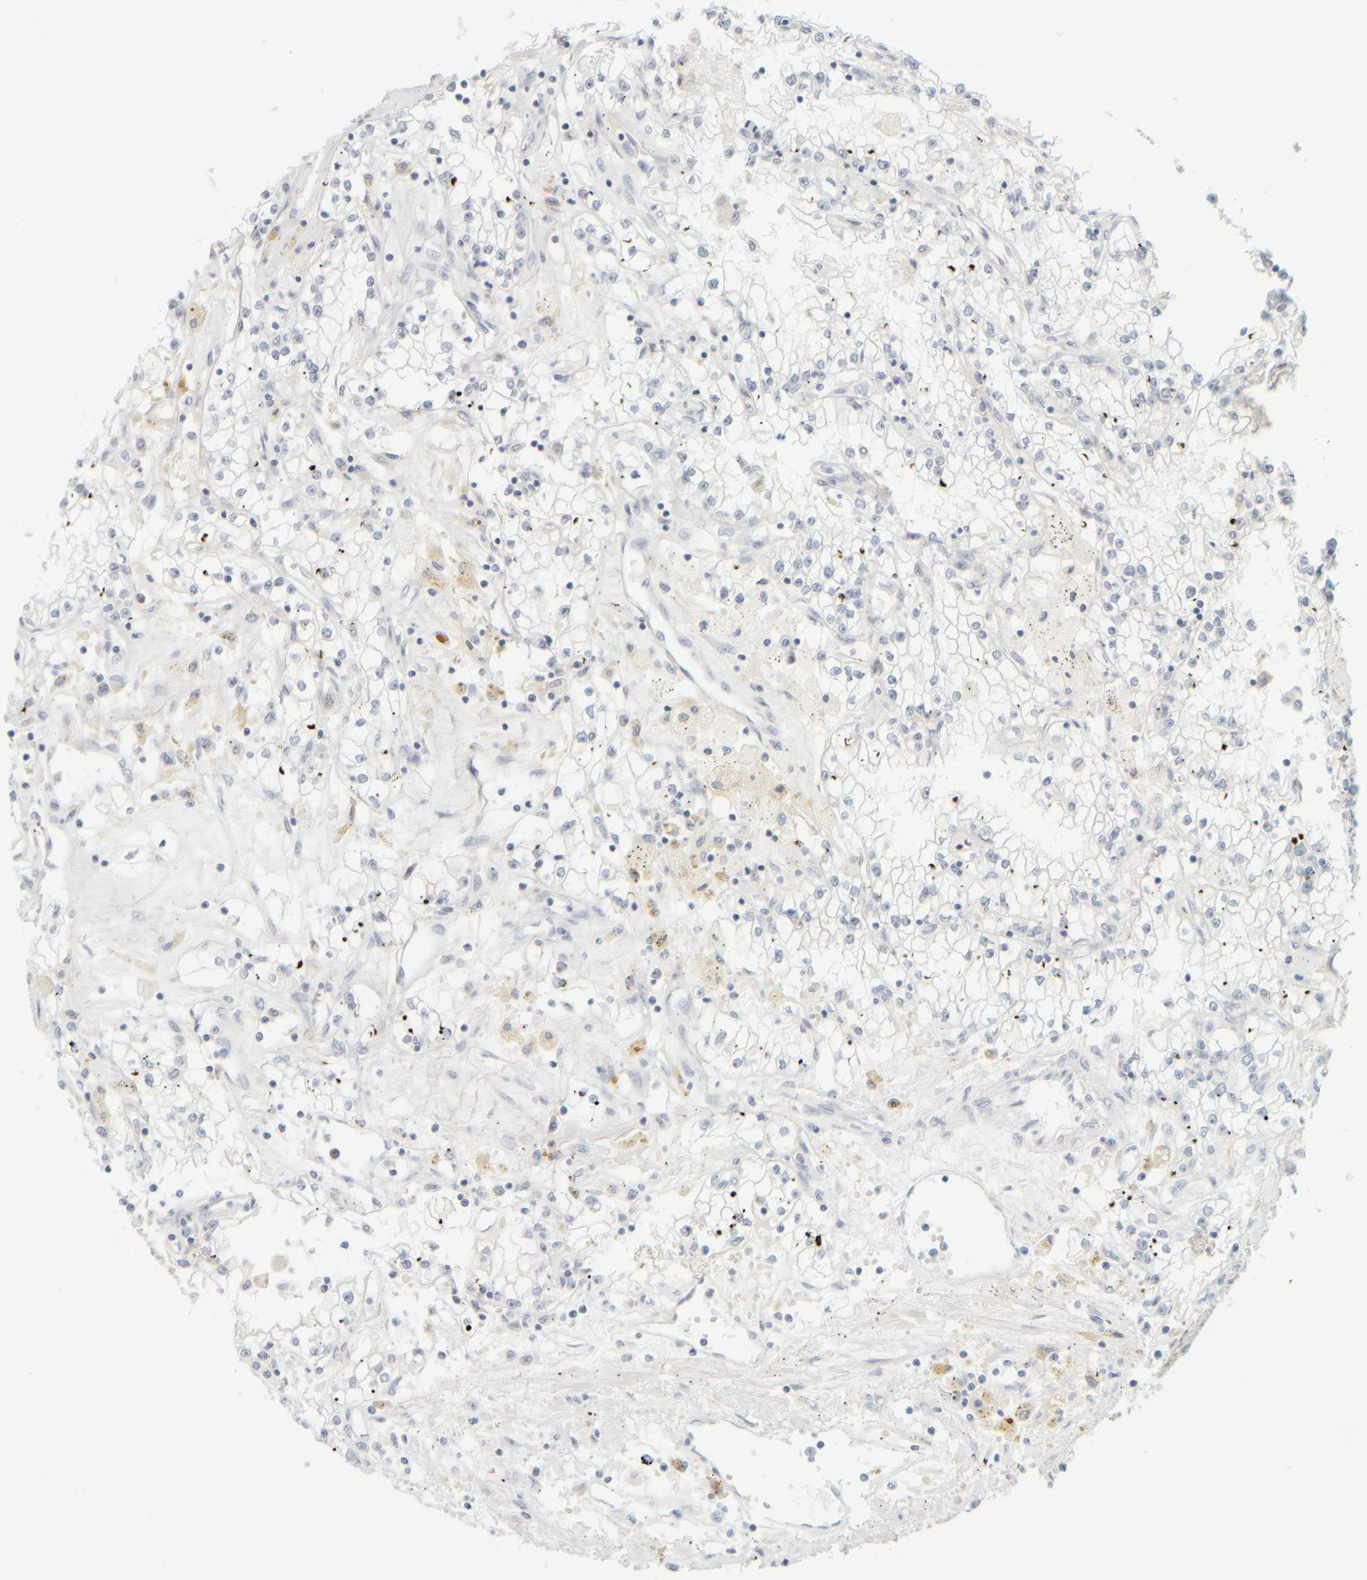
{"staining": {"intensity": "negative", "quantity": "none", "location": "none"}, "tissue": "renal cancer", "cell_type": "Tumor cells", "image_type": "cancer", "snomed": [{"axis": "morphology", "description": "Adenocarcinoma, NOS"}, {"axis": "topography", "description": "Kidney"}], "caption": "Tumor cells are negative for brown protein staining in renal adenocarcinoma. (Brightfield microscopy of DAB (3,3'-diaminobenzidine) IHC at high magnification).", "gene": "PTGES3L-AARSD1", "patient": {"sex": "male", "age": 56}}